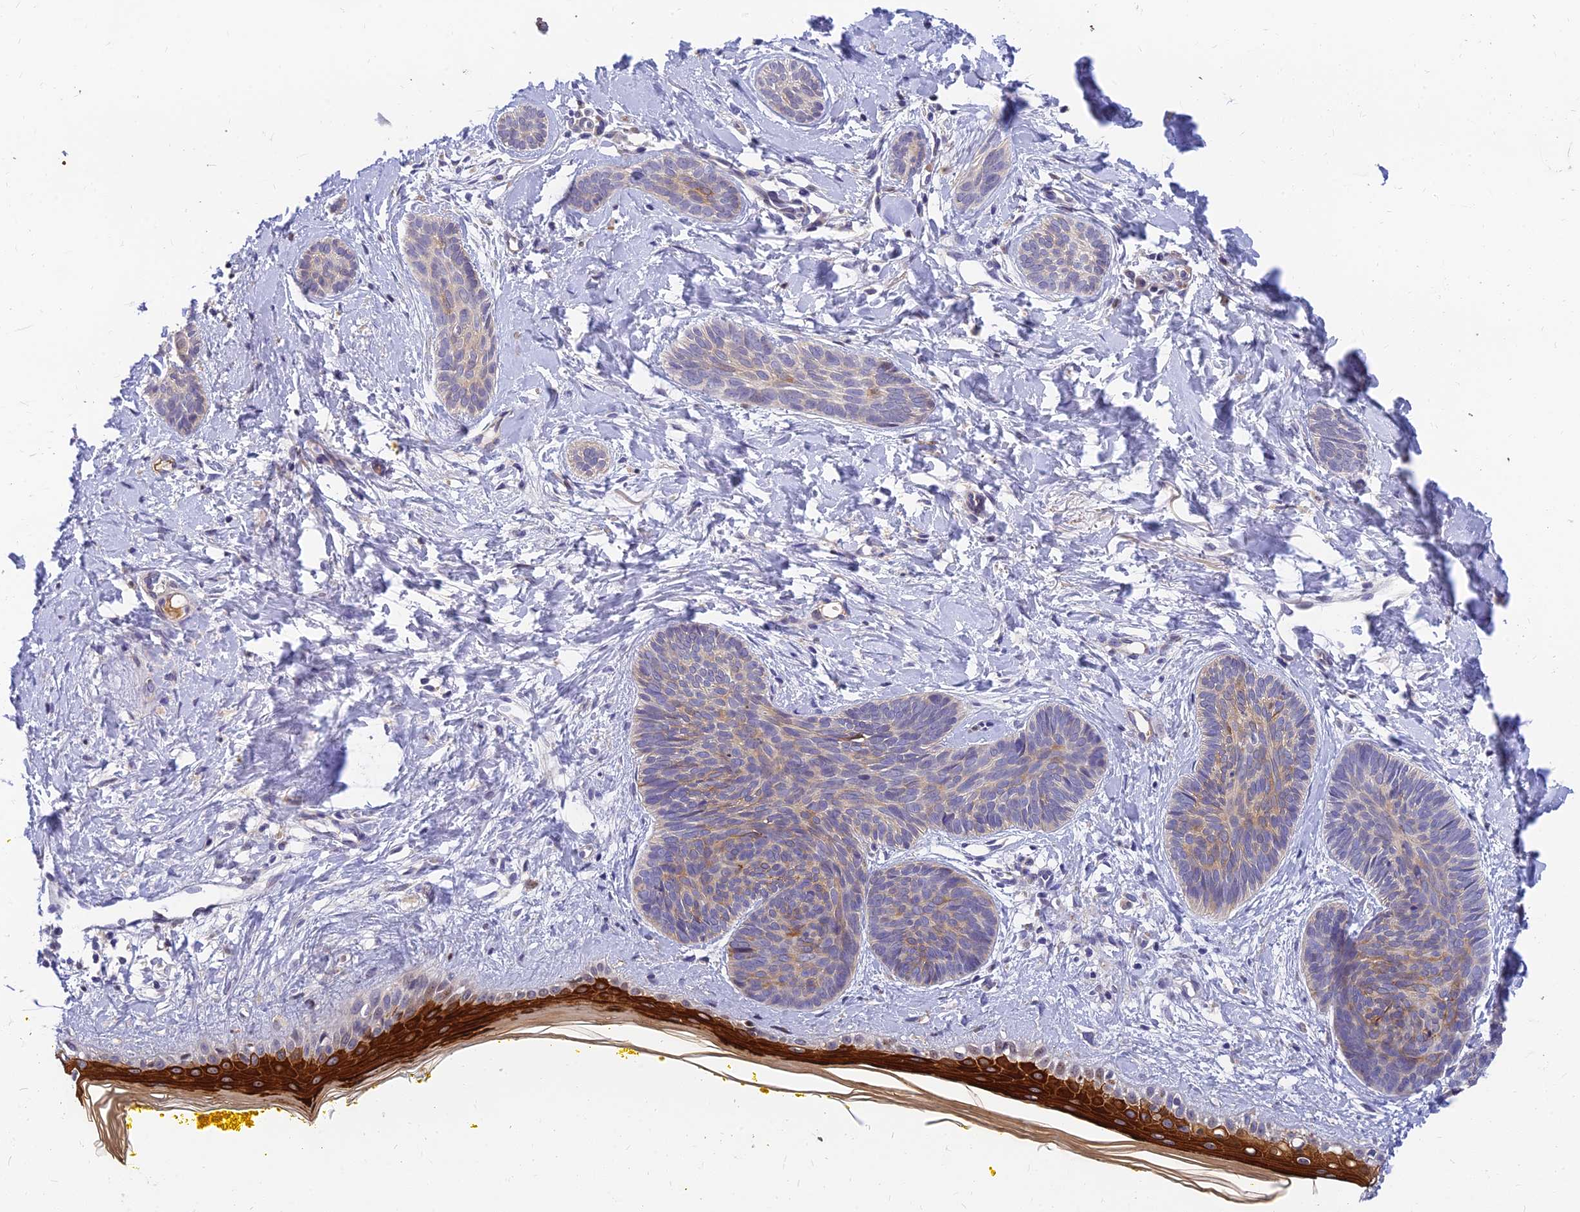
{"staining": {"intensity": "weak", "quantity": "25%-75%", "location": "cytoplasmic/membranous"}, "tissue": "skin cancer", "cell_type": "Tumor cells", "image_type": "cancer", "snomed": [{"axis": "morphology", "description": "Basal cell carcinoma"}, {"axis": "topography", "description": "Skin"}], "caption": "Immunohistochemical staining of skin basal cell carcinoma exhibits low levels of weak cytoplasmic/membranous positivity in approximately 25%-75% of tumor cells.", "gene": "ANKS4B", "patient": {"sex": "female", "age": 81}}